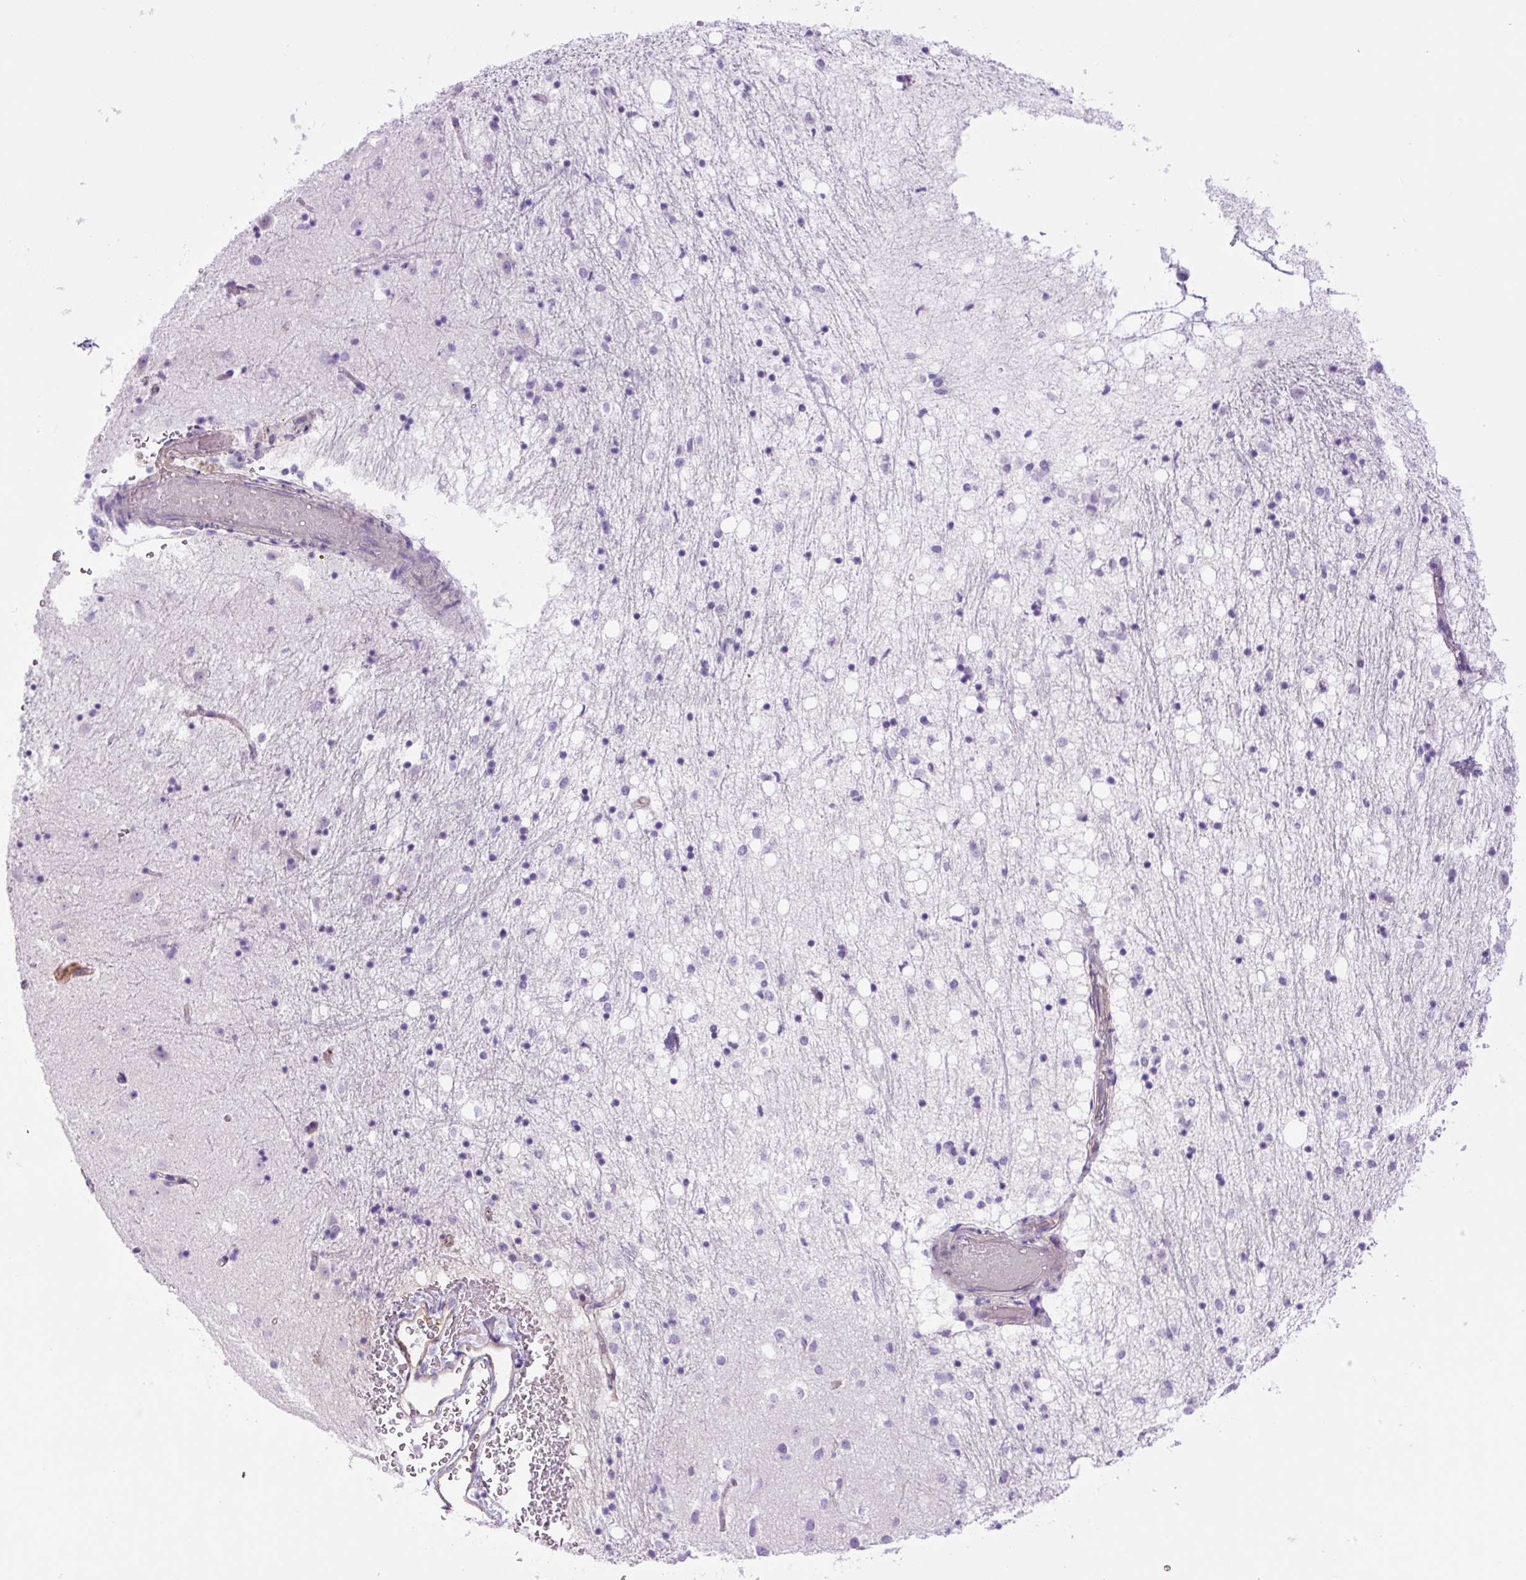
{"staining": {"intensity": "negative", "quantity": "none", "location": "none"}, "tissue": "caudate", "cell_type": "Glial cells", "image_type": "normal", "snomed": [{"axis": "morphology", "description": "Normal tissue, NOS"}, {"axis": "topography", "description": "Lateral ventricle wall"}], "caption": "This micrograph is of unremarkable caudate stained with IHC to label a protein in brown with the nuclei are counter-stained blue. There is no positivity in glial cells. (IHC, brightfield microscopy, high magnification).", "gene": "RSPO4", "patient": {"sex": "male", "age": 58}}